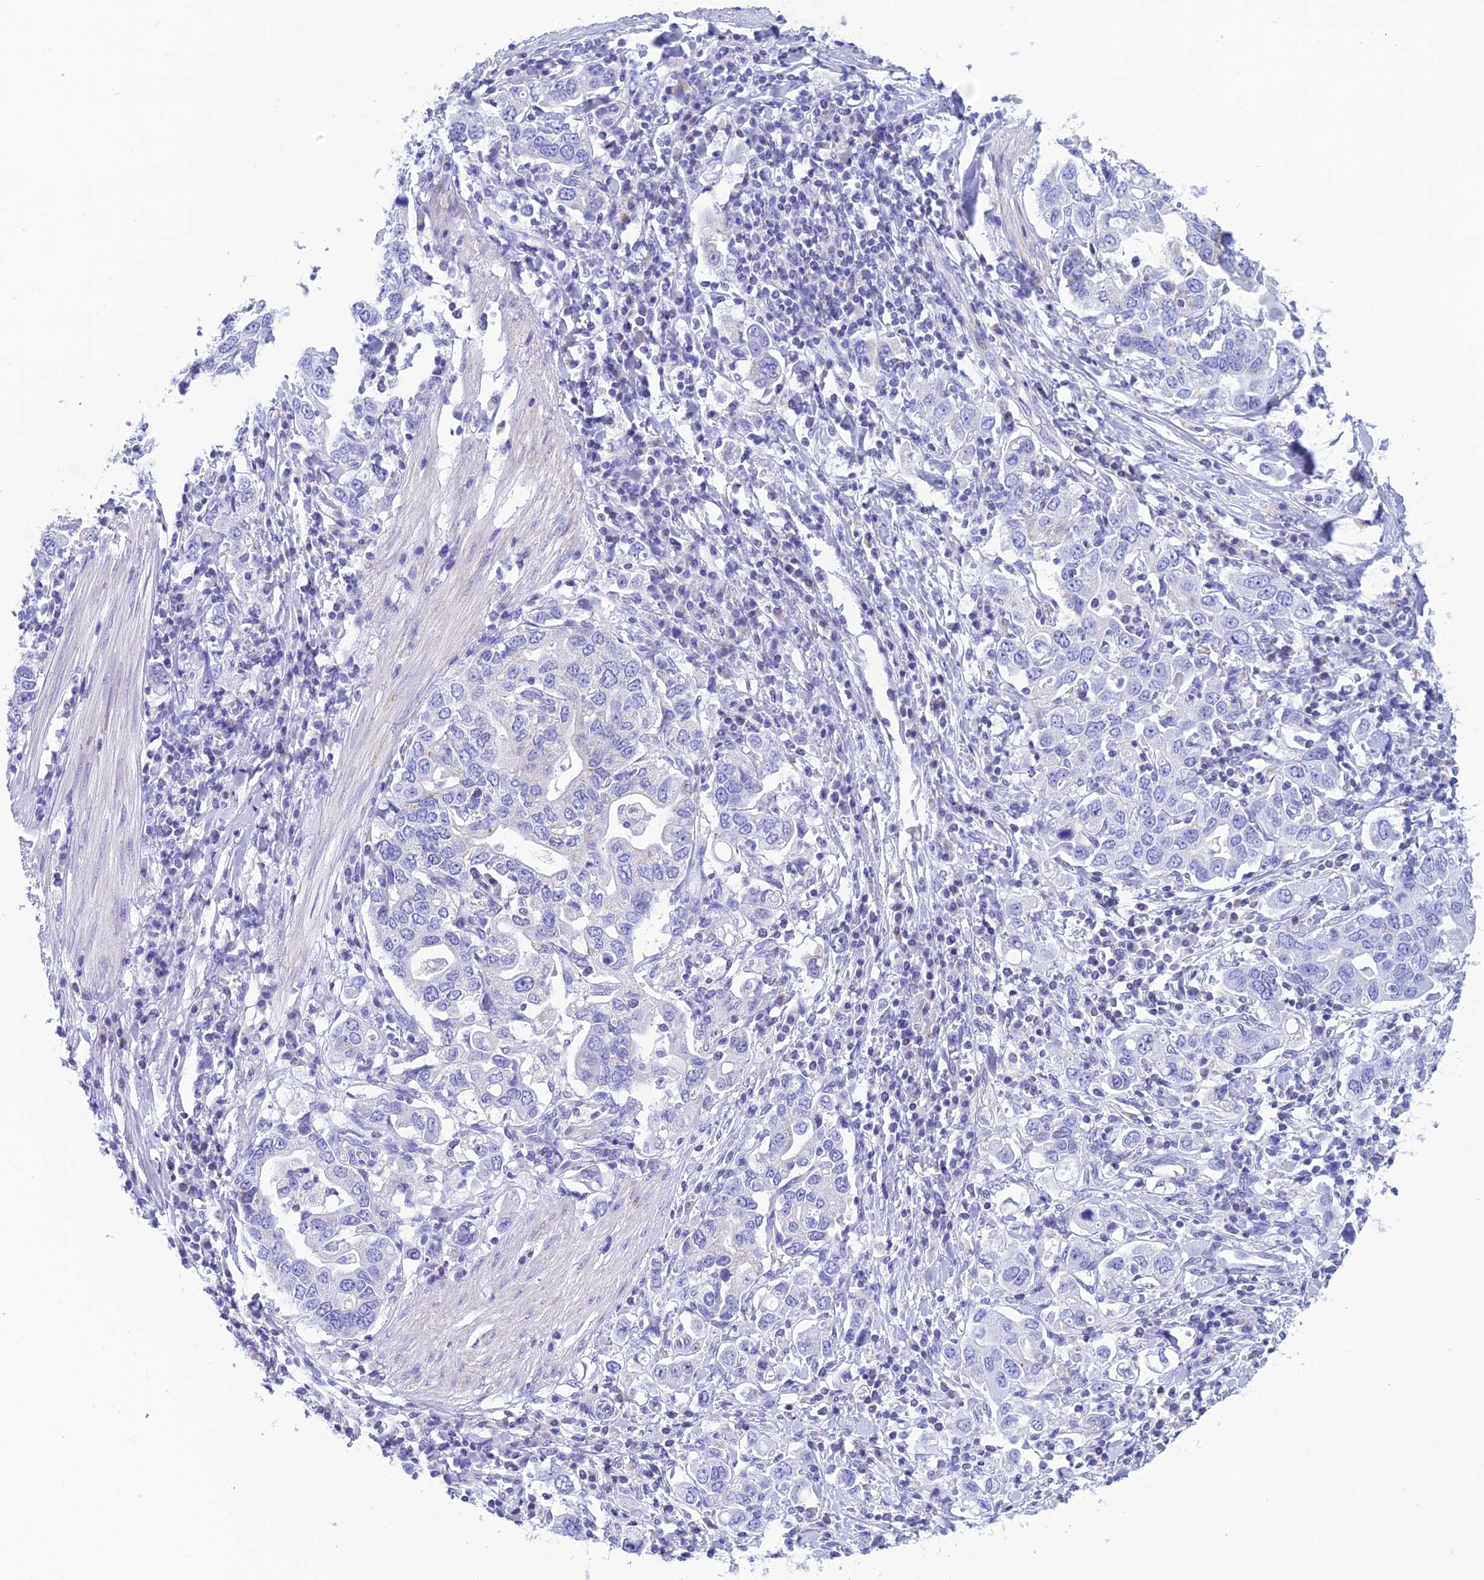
{"staining": {"intensity": "negative", "quantity": "none", "location": "none"}, "tissue": "stomach cancer", "cell_type": "Tumor cells", "image_type": "cancer", "snomed": [{"axis": "morphology", "description": "Adenocarcinoma, NOS"}, {"axis": "topography", "description": "Stomach, upper"}], "caption": "The micrograph shows no staining of tumor cells in stomach cancer.", "gene": "NXPE4", "patient": {"sex": "male", "age": 62}}